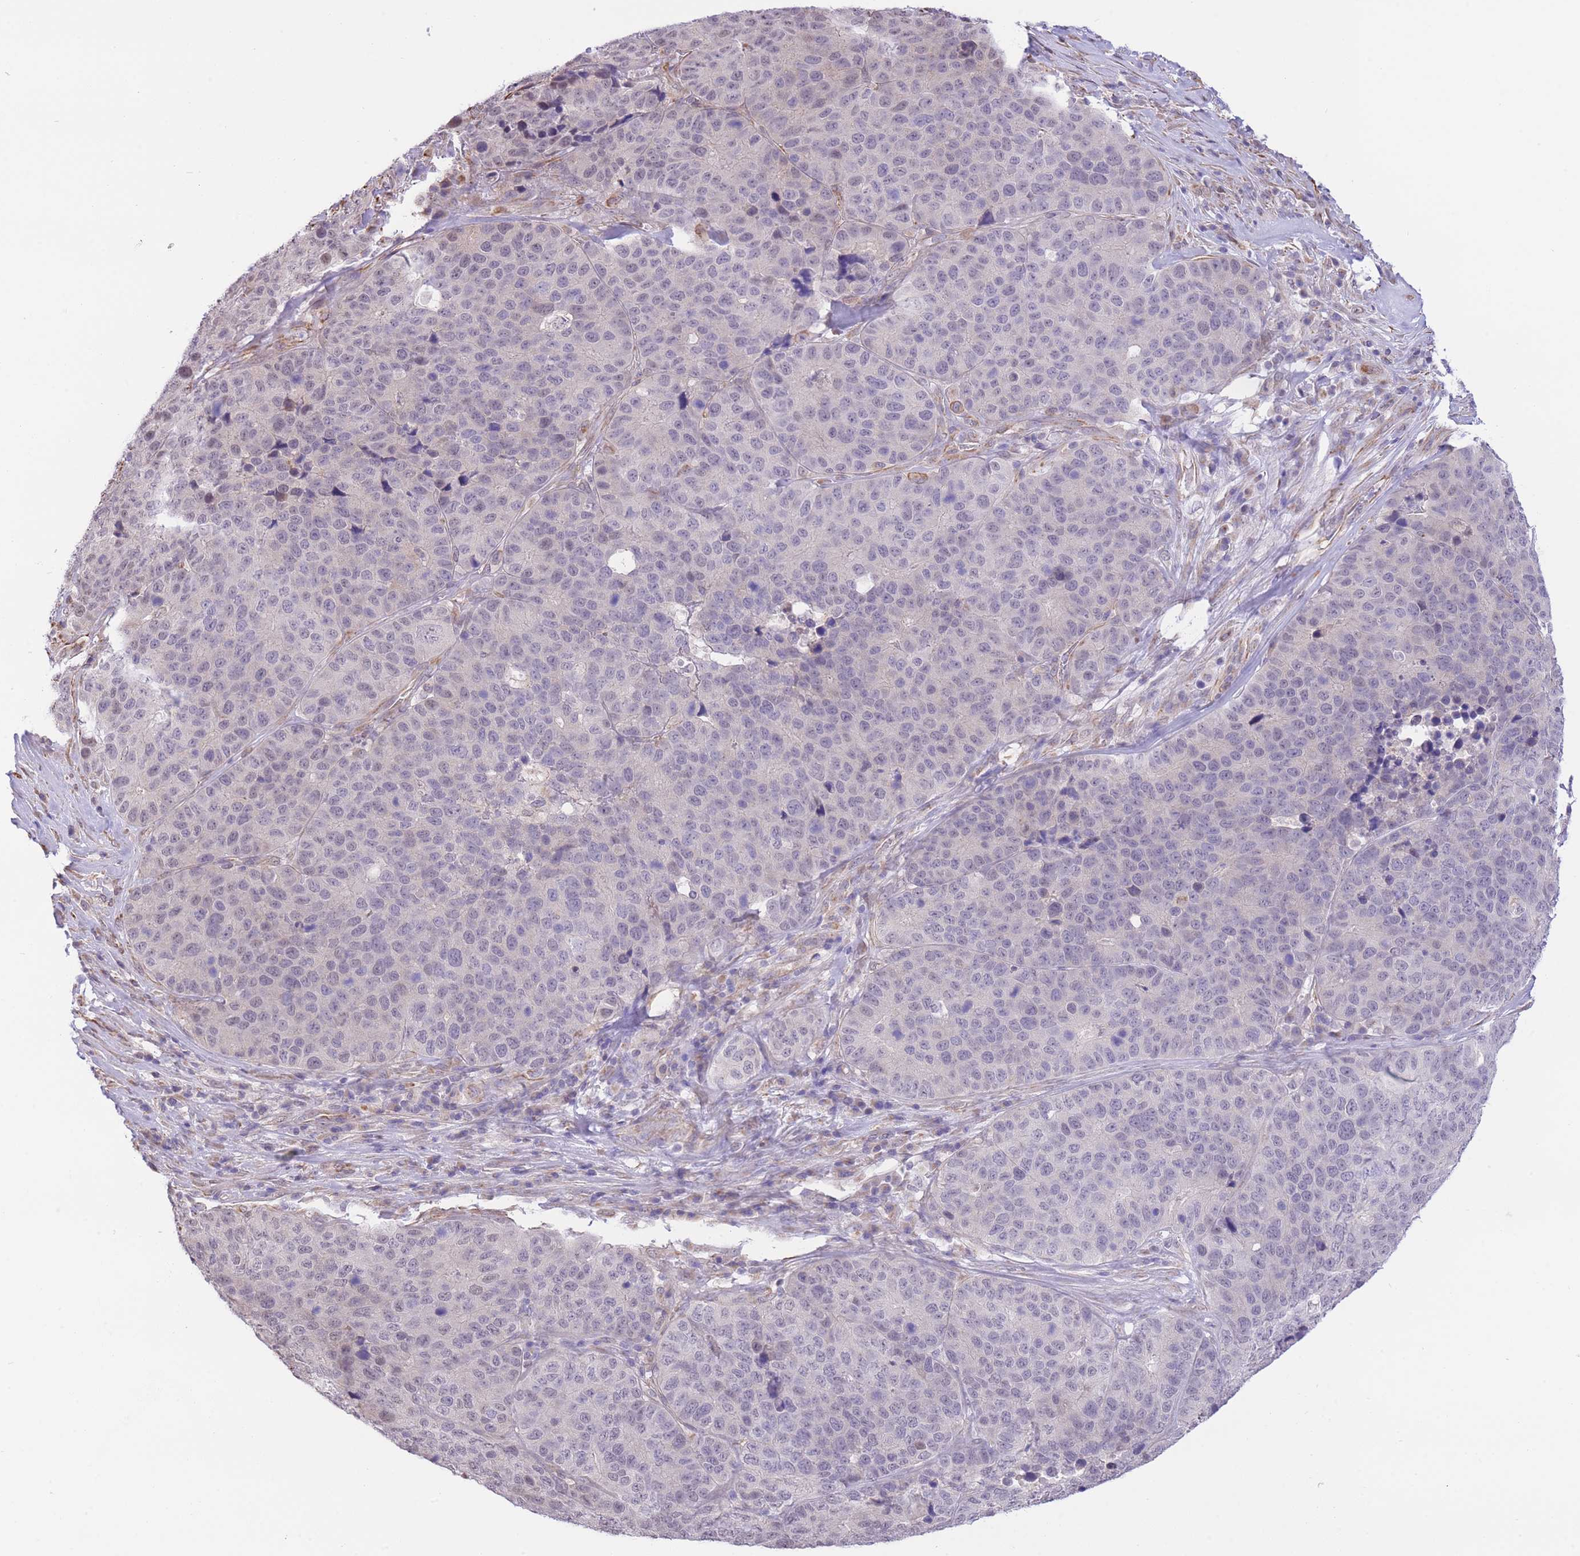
{"staining": {"intensity": "negative", "quantity": "none", "location": "none"}, "tissue": "stomach cancer", "cell_type": "Tumor cells", "image_type": "cancer", "snomed": [{"axis": "morphology", "description": "Adenocarcinoma, NOS"}, {"axis": "topography", "description": "Stomach"}], "caption": "A high-resolution image shows immunohistochemistry staining of stomach adenocarcinoma, which displays no significant staining in tumor cells.", "gene": "PSG8", "patient": {"sex": "male", "age": 71}}